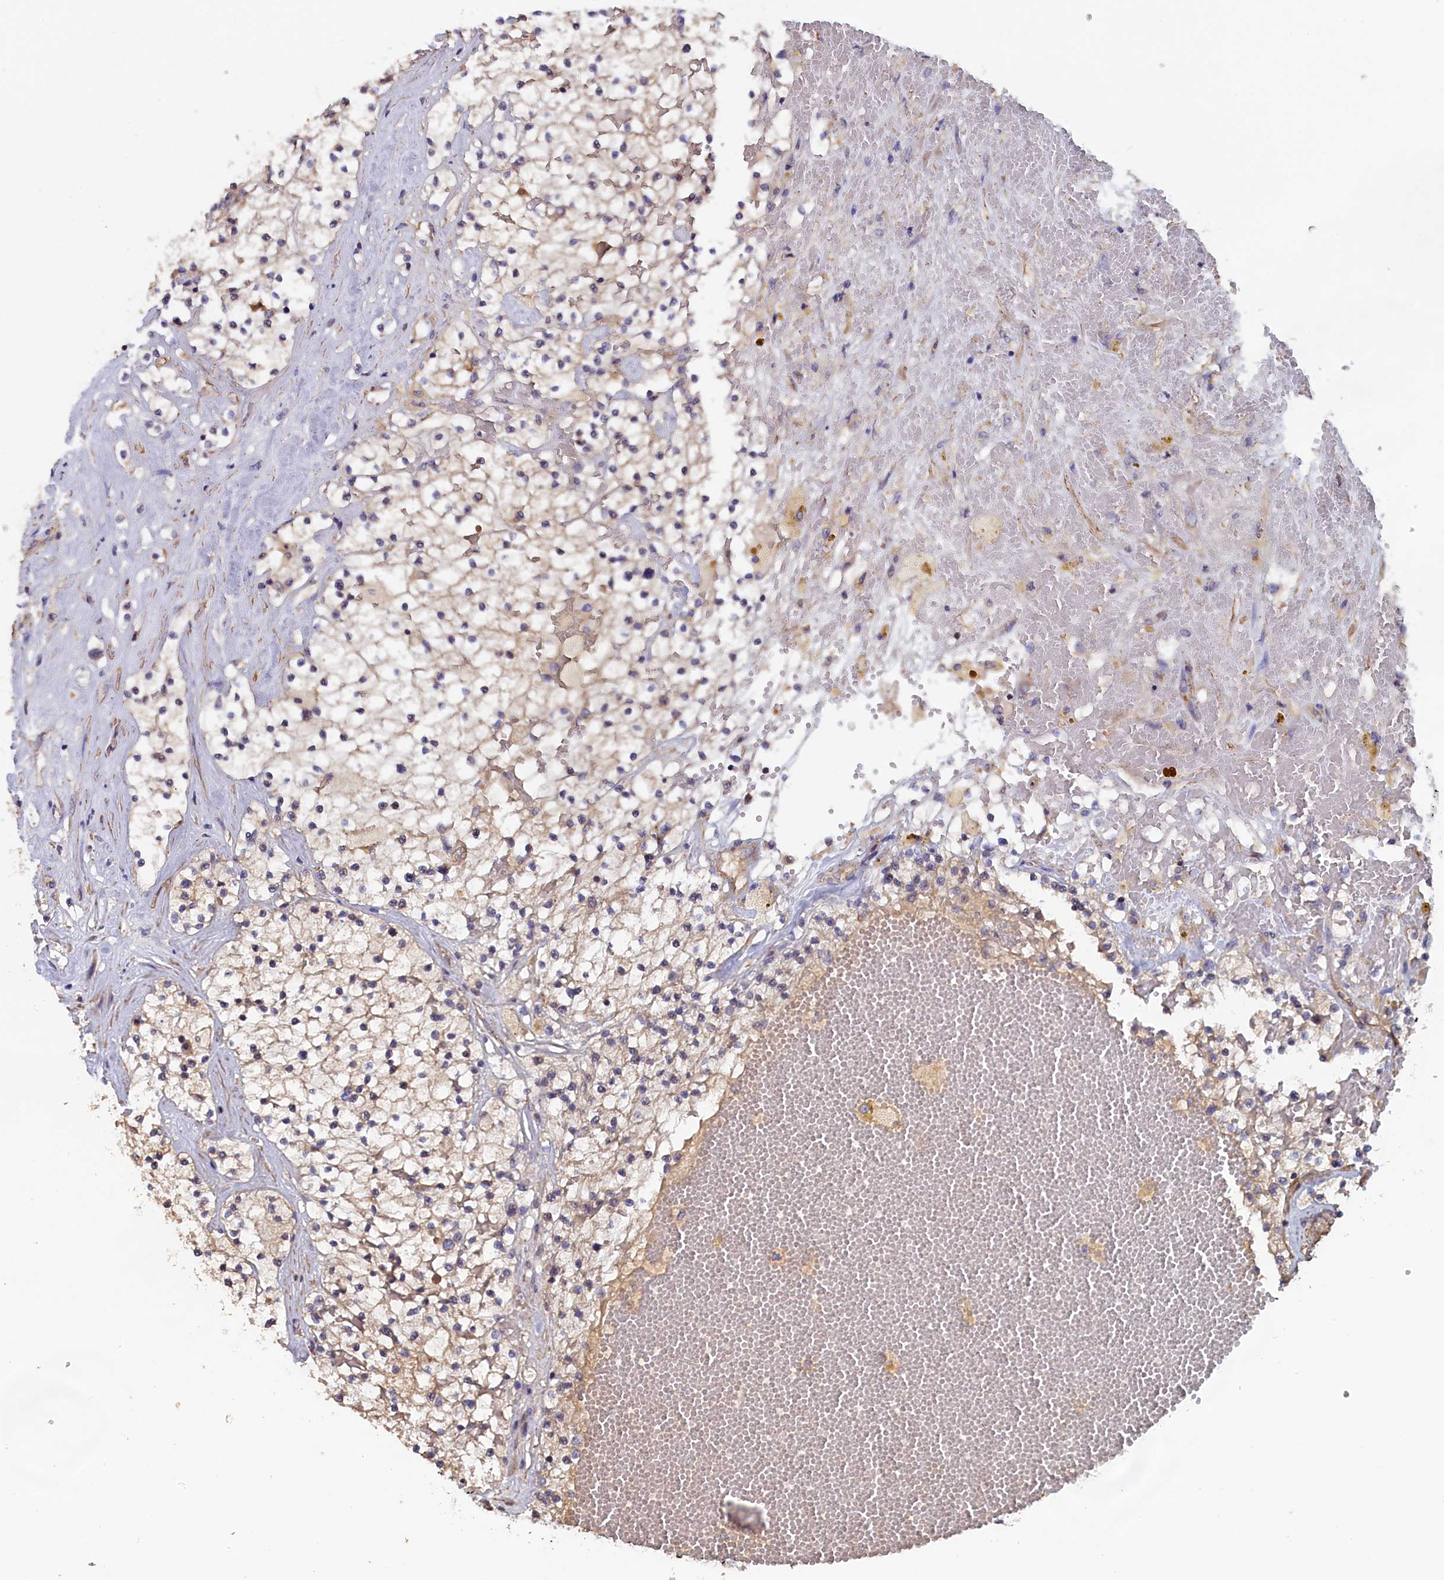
{"staining": {"intensity": "weak", "quantity": "<25%", "location": "cytoplasmic/membranous"}, "tissue": "renal cancer", "cell_type": "Tumor cells", "image_type": "cancer", "snomed": [{"axis": "morphology", "description": "Normal tissue, NOS"}, {"axis": "morphology", "description": "Adenocarcinoma, NOS"}, {"axis": "topography", "description": "Kidney"}], "caption": "Tumor cells are negative for protein expression in human adenocarcinoma (renal). The staining is performed using DAB (3,3'-diaminobenzidine) brown chromogen with nuclei counter-stained in using hematoxylin.", "gene": "ANKRD2", "patient": {"sex": "male", "age": 68}}